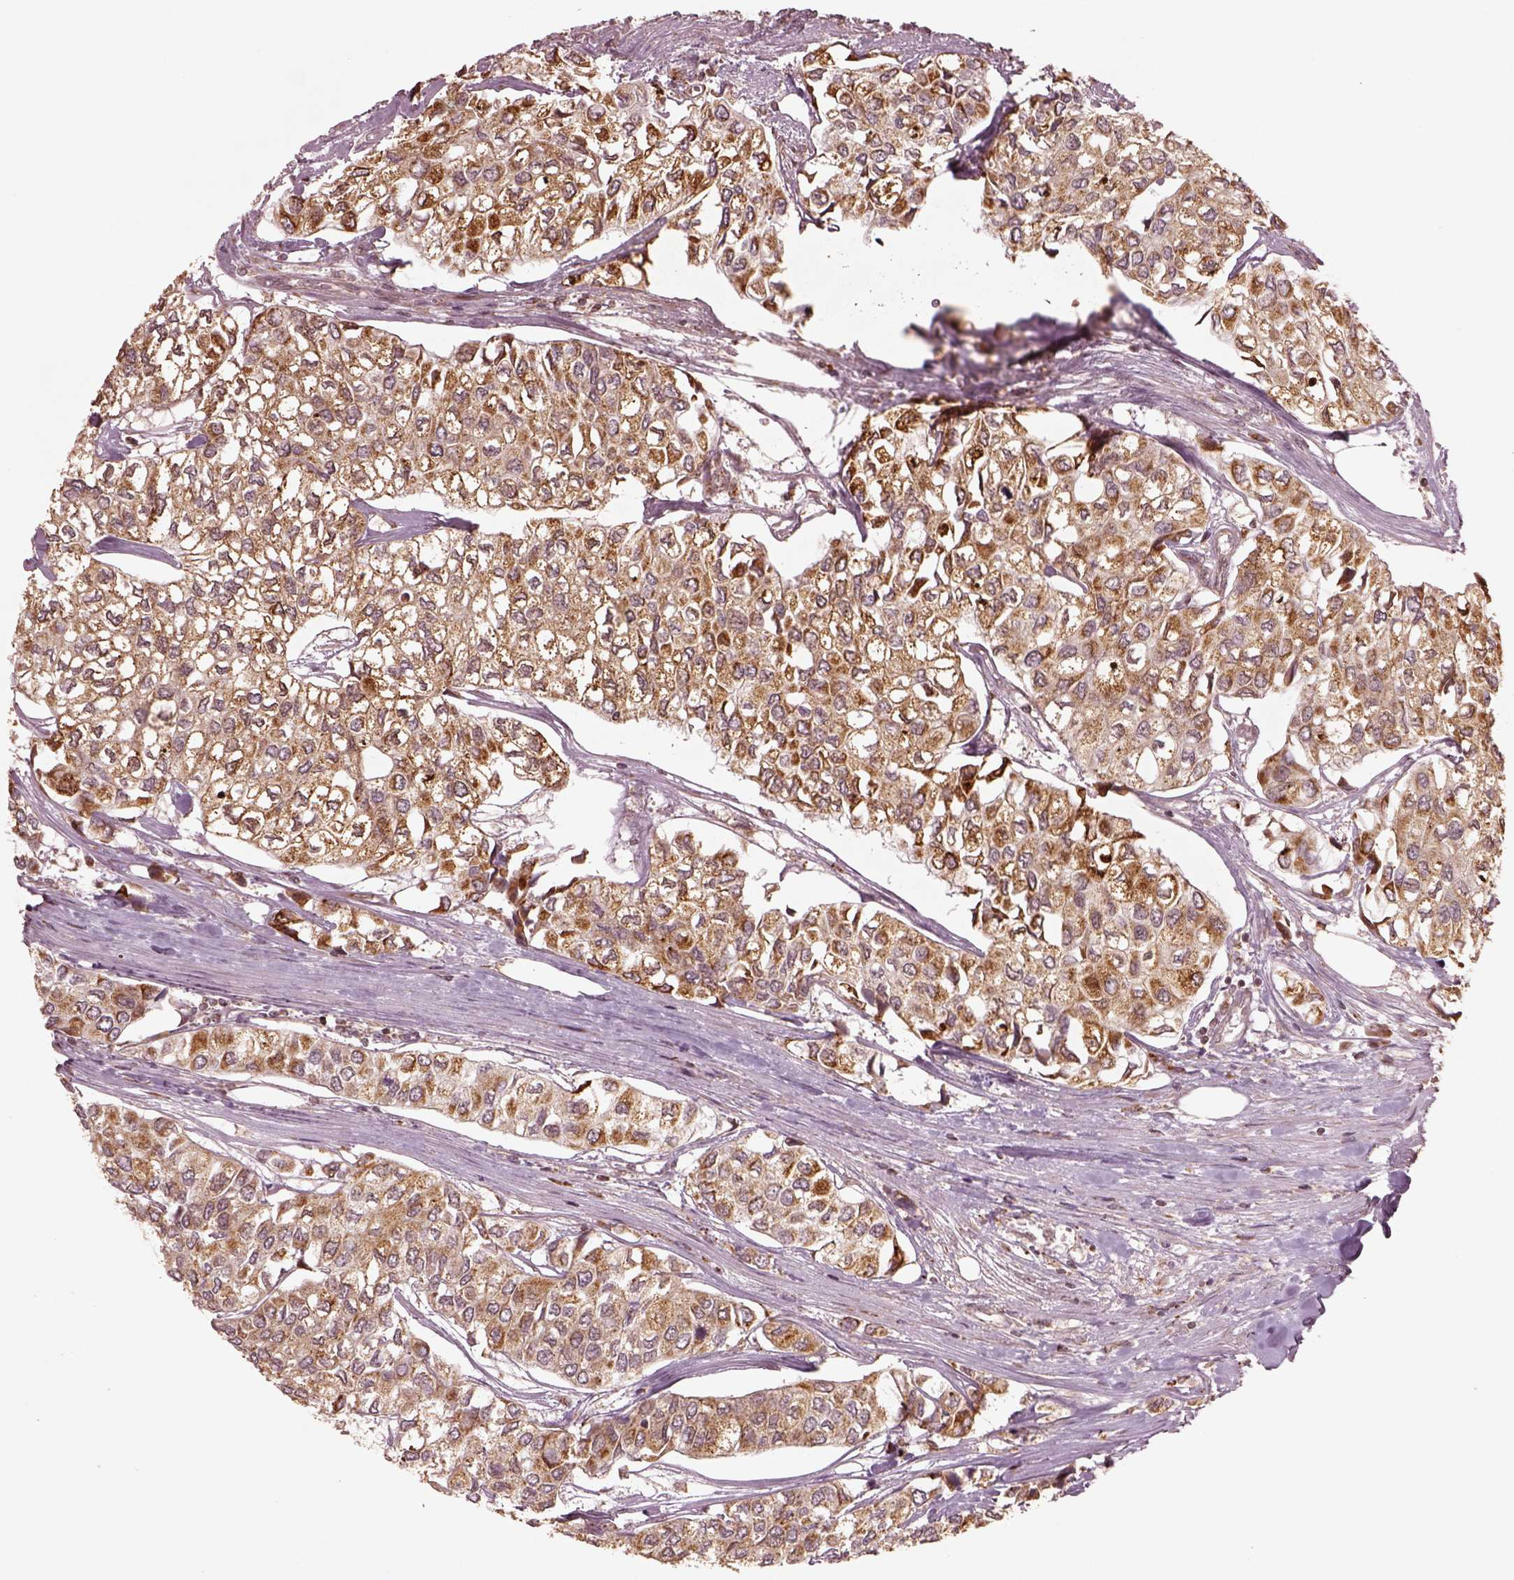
{"staining": {"intensity": "moderate", "quantity": ">75%", "location": "cytoplasmic/membranous"}, "tissue": "urothelial cancer", "cell_type": "Tumor cells", "image_type": "cancer", "snomed": [{"axis": "morphology", "description": "Urothelial carcinoma, High grade"}, {"axis": "topography", "description": "Urinary bladder"}], "caption": "Urothelial cancer stained with a protein marker displays moderate staining in tumor cells.", "gene": "SEL1L3", "patient": {"sex": "male", "age": 73}}